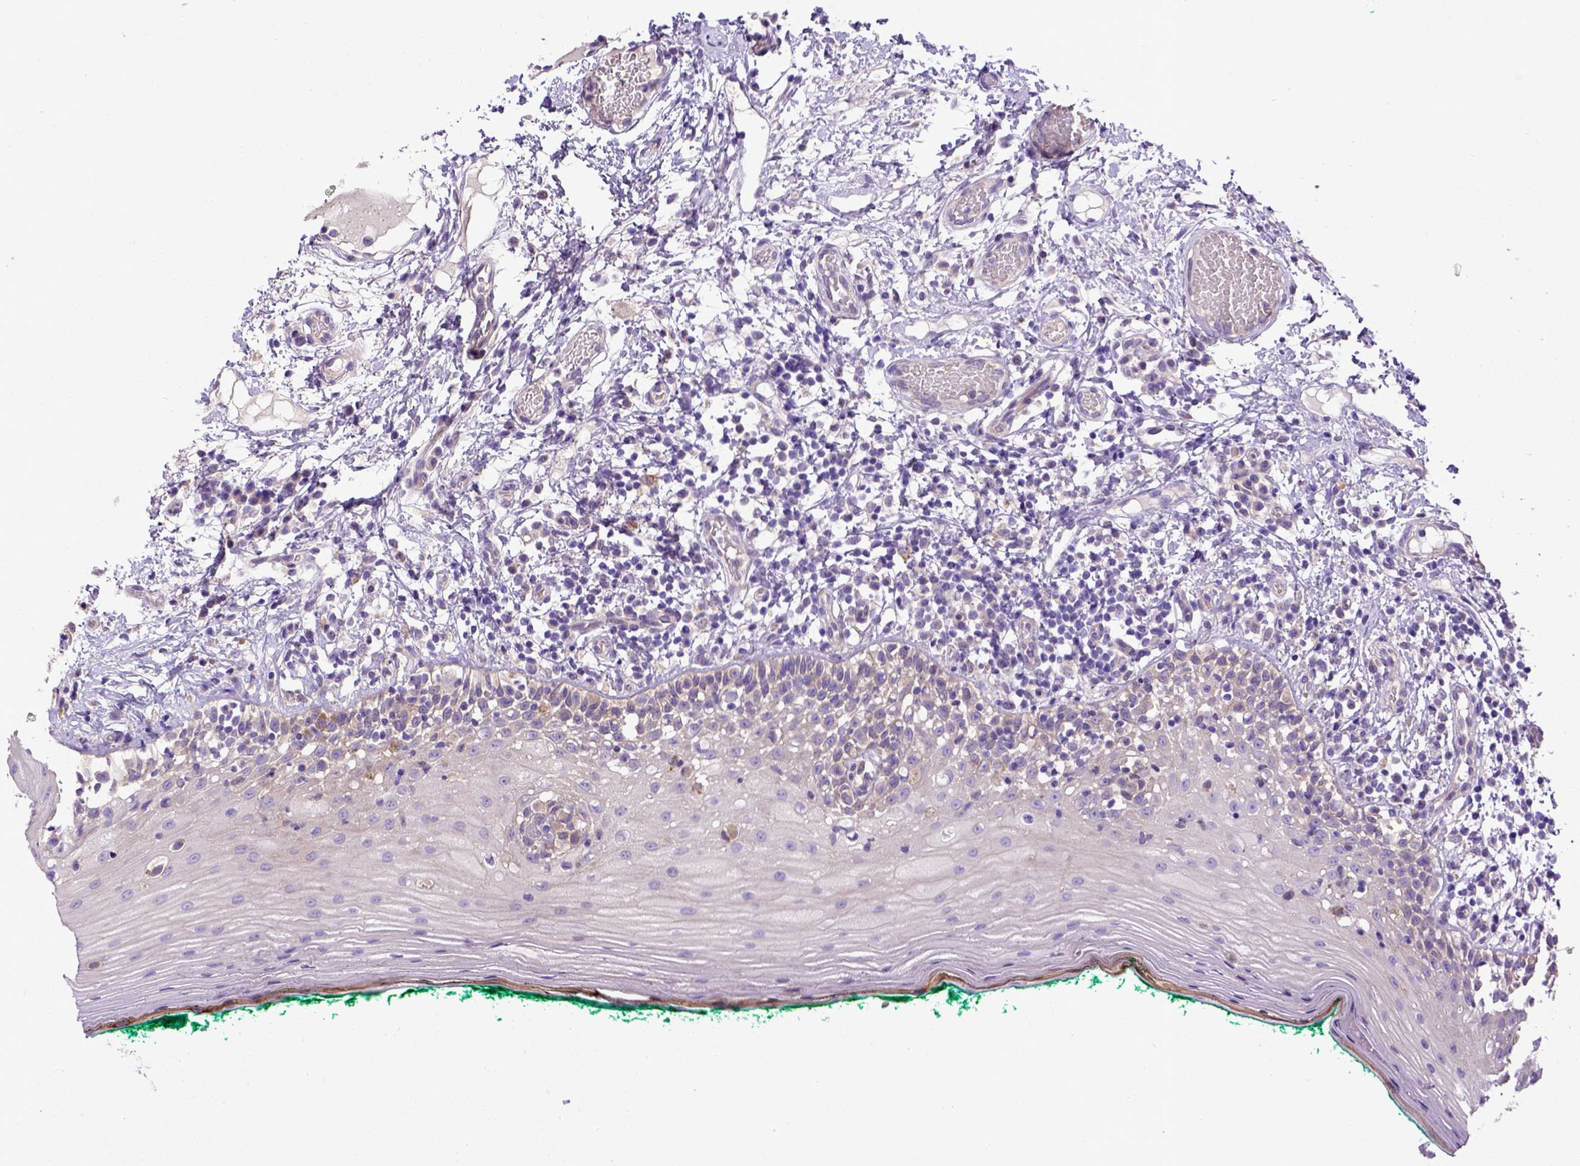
{"staining": {"intensity": "negative", "quantity": "none", "location": "none"}, "tissue": "oral mucosa", "cell_type": "Squamous epithelial cells", "image_type": "normal", "snomed": [{"axis": "morphology", "description": "Normal tissue, NOS"}, {"axis": "topography", "description": "Oral tissue"}], "caption": "IHC micrograph of unremarkable oral mucosa stained for a protein (brown), which exhibits no positivity in squamous epithelial cells.", "gene": "ADAM12", "patient": {"sex": "female", "age": 83}}